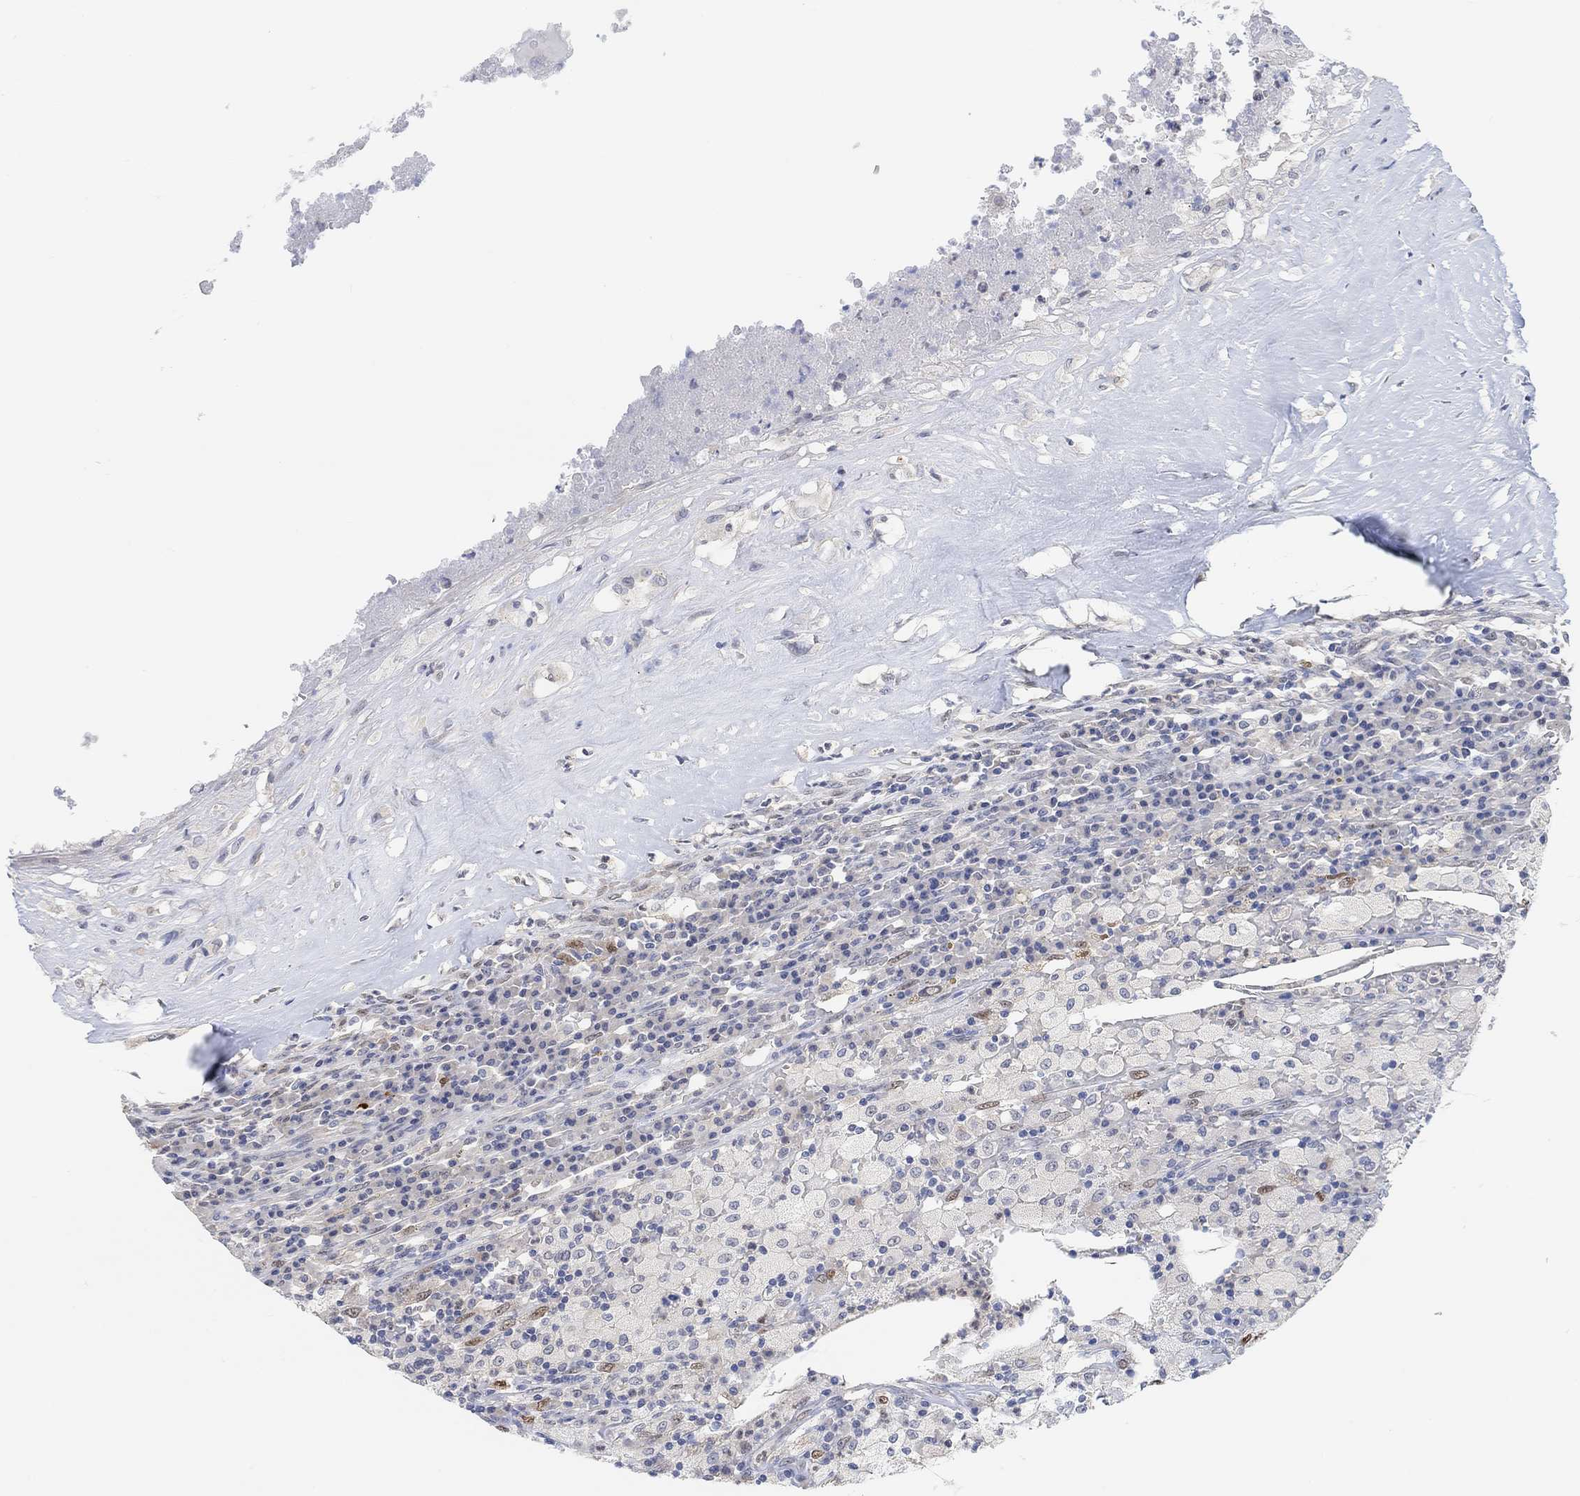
{"staining": {"intensity": "negative", "quantity": "none", "location": "none"}, "tissue": "testis cancer", "cell_type": "Tumor cells", "image_type": "cancer", "snomed": [{"axis": "morphology", "description": "Necrosis, NOS"}, {"axis": "morphology", "description": "Carcinoma, Embryonal, NOS"}, {"axis": "topography", "description": "Testis"}], "caption": "A high-resolution photomicrograph shows IHC staining of testis embryonal carcinoma, which reveals no significant staining in tumor cells.", "gene": "MUC1", "patient": {"sex": "male", "age": 19}}